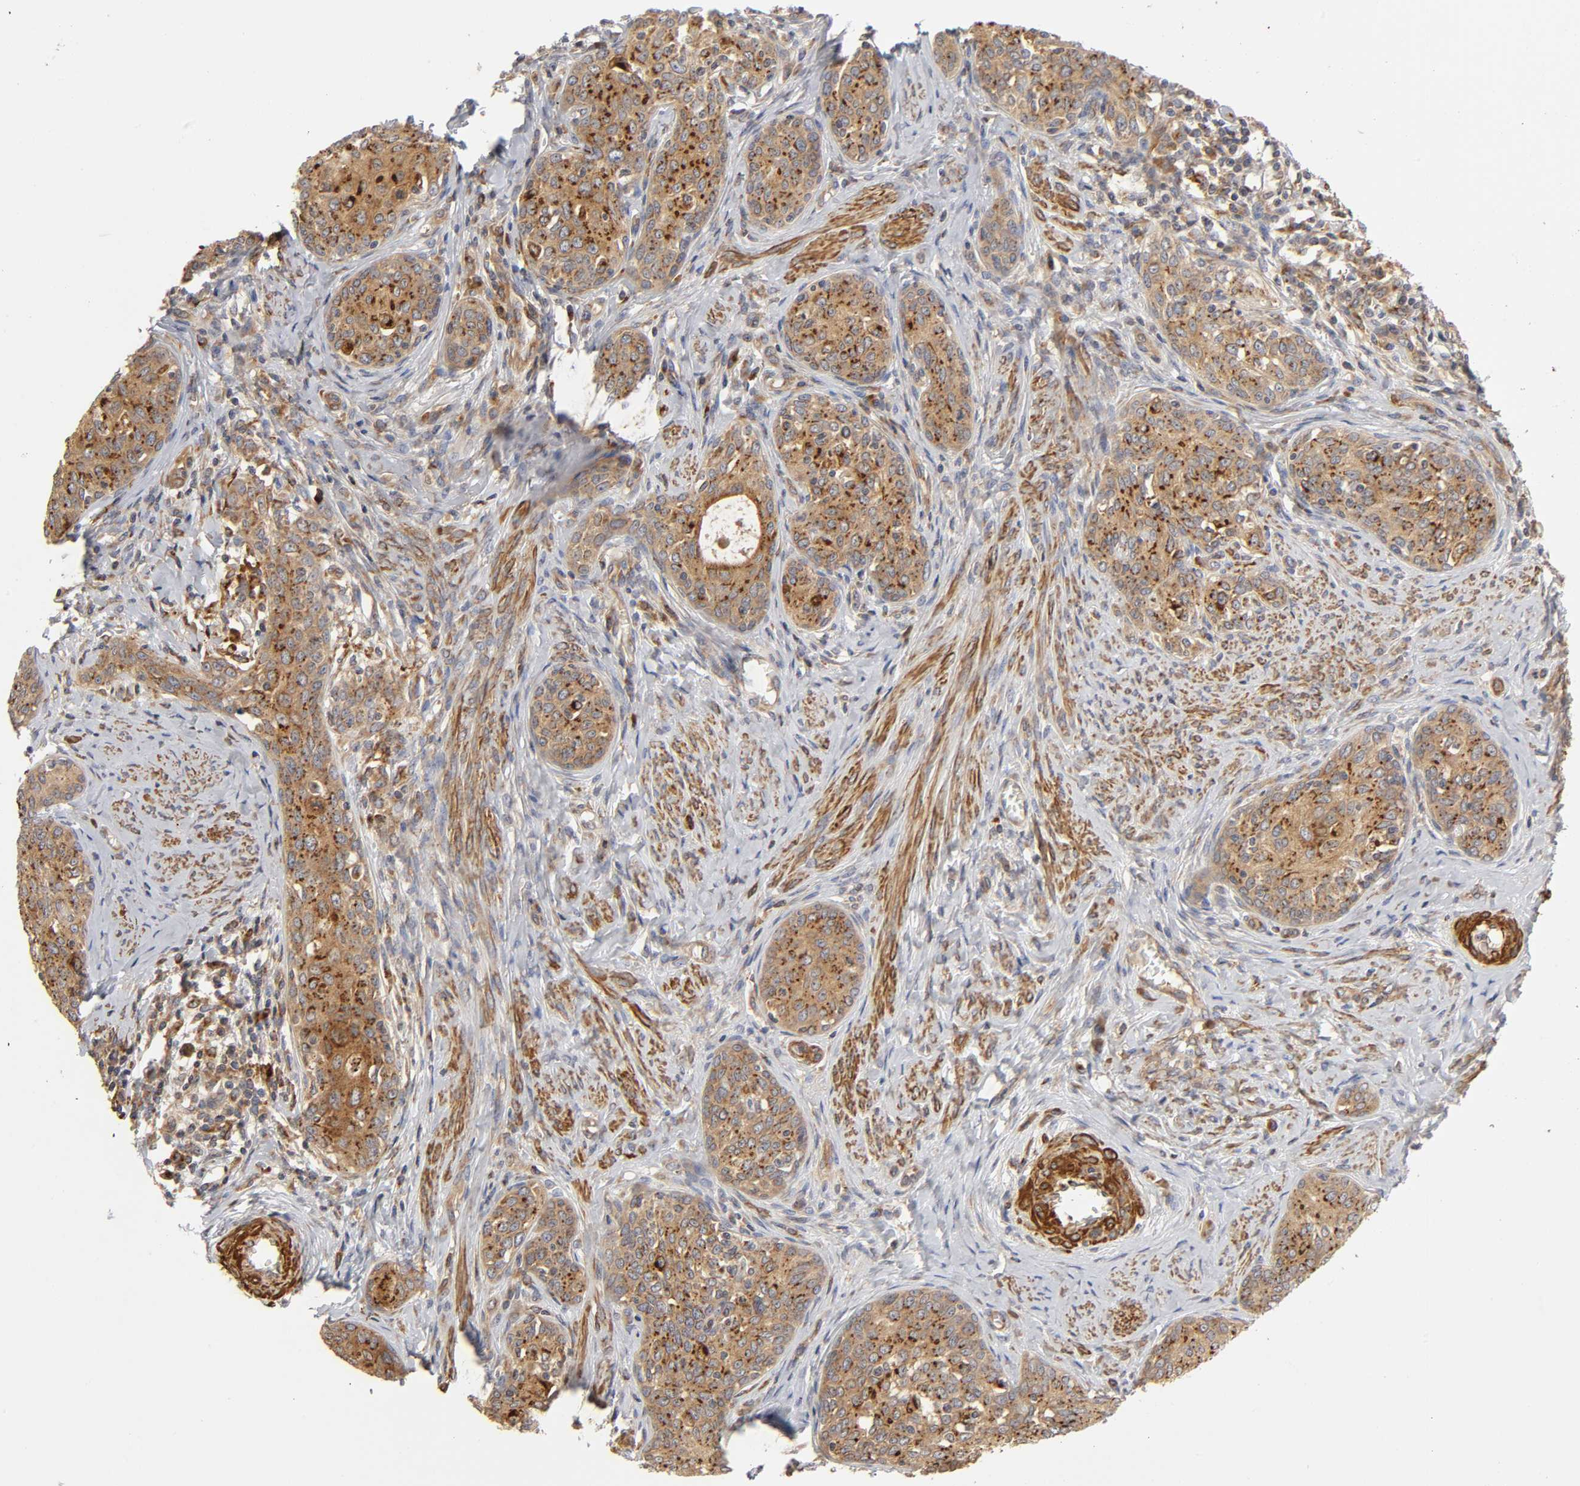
{"staining": {"intensity": "strong", "quantity": ">75%", "location": "cytoplasmic/membranous"}, "tissue": "cervical cancer", "cell_type": "Tumor cells", "image_type": "cancer", "snomed": [{"axis": "morphology", "description": "Squamous cell carcinoma, NOS"}, {"axis": "morphology", "description": "Adenocarcinoma, NOS"}, {"axis": "topography", "description": "Cervix"}], "caption": "IHC (DAB) staining of cervical adenocarcinoma reveals strong cytoplasmic/membranous protein expression in approximately >75% of tumor cells.", "gene": "GNPTG", "patient": {"sex": "female", "age": 52}}